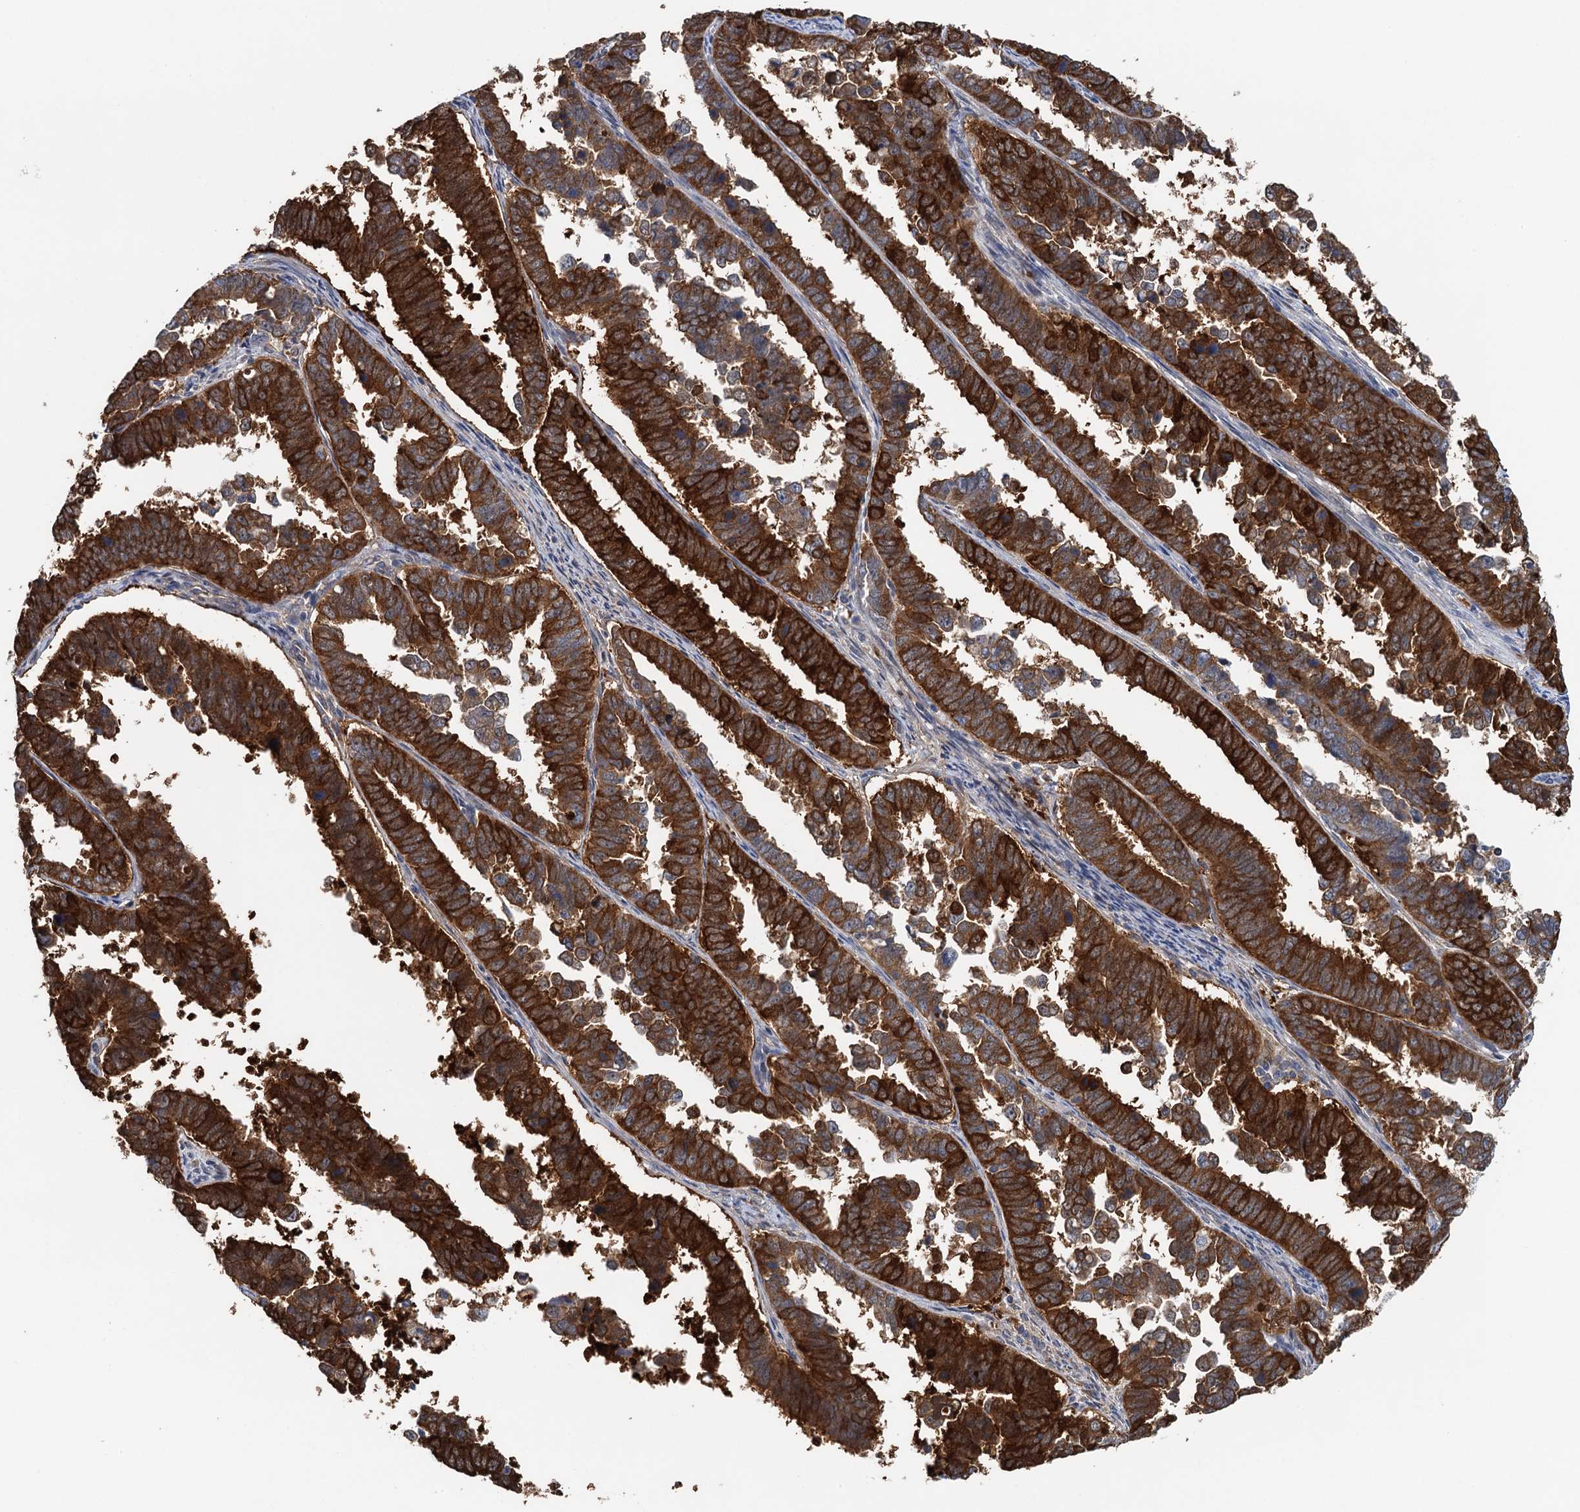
{"staining": {"intensity": "strong", "quantity": ">75%", "location": "cytoplasmic/membranous"}, "tissue": "endometrial cancer", "cell_type": "Tumor cells", "image_type": "cancer", "snomed": [{"axis": "morphology", "description": "Adenocarcinoma, NOS"}, {"axis": "topography", "description": "Endometrium"}], "caption": "Endometrial cancer (adenocarcinoma) was stained to show a protein in brown. There is high levels of strong cytoplasmic/membranous staining in about >75% of tumor cells.", "gene": "RSAD2", "patient": {"sex": "female", "age": 75}}